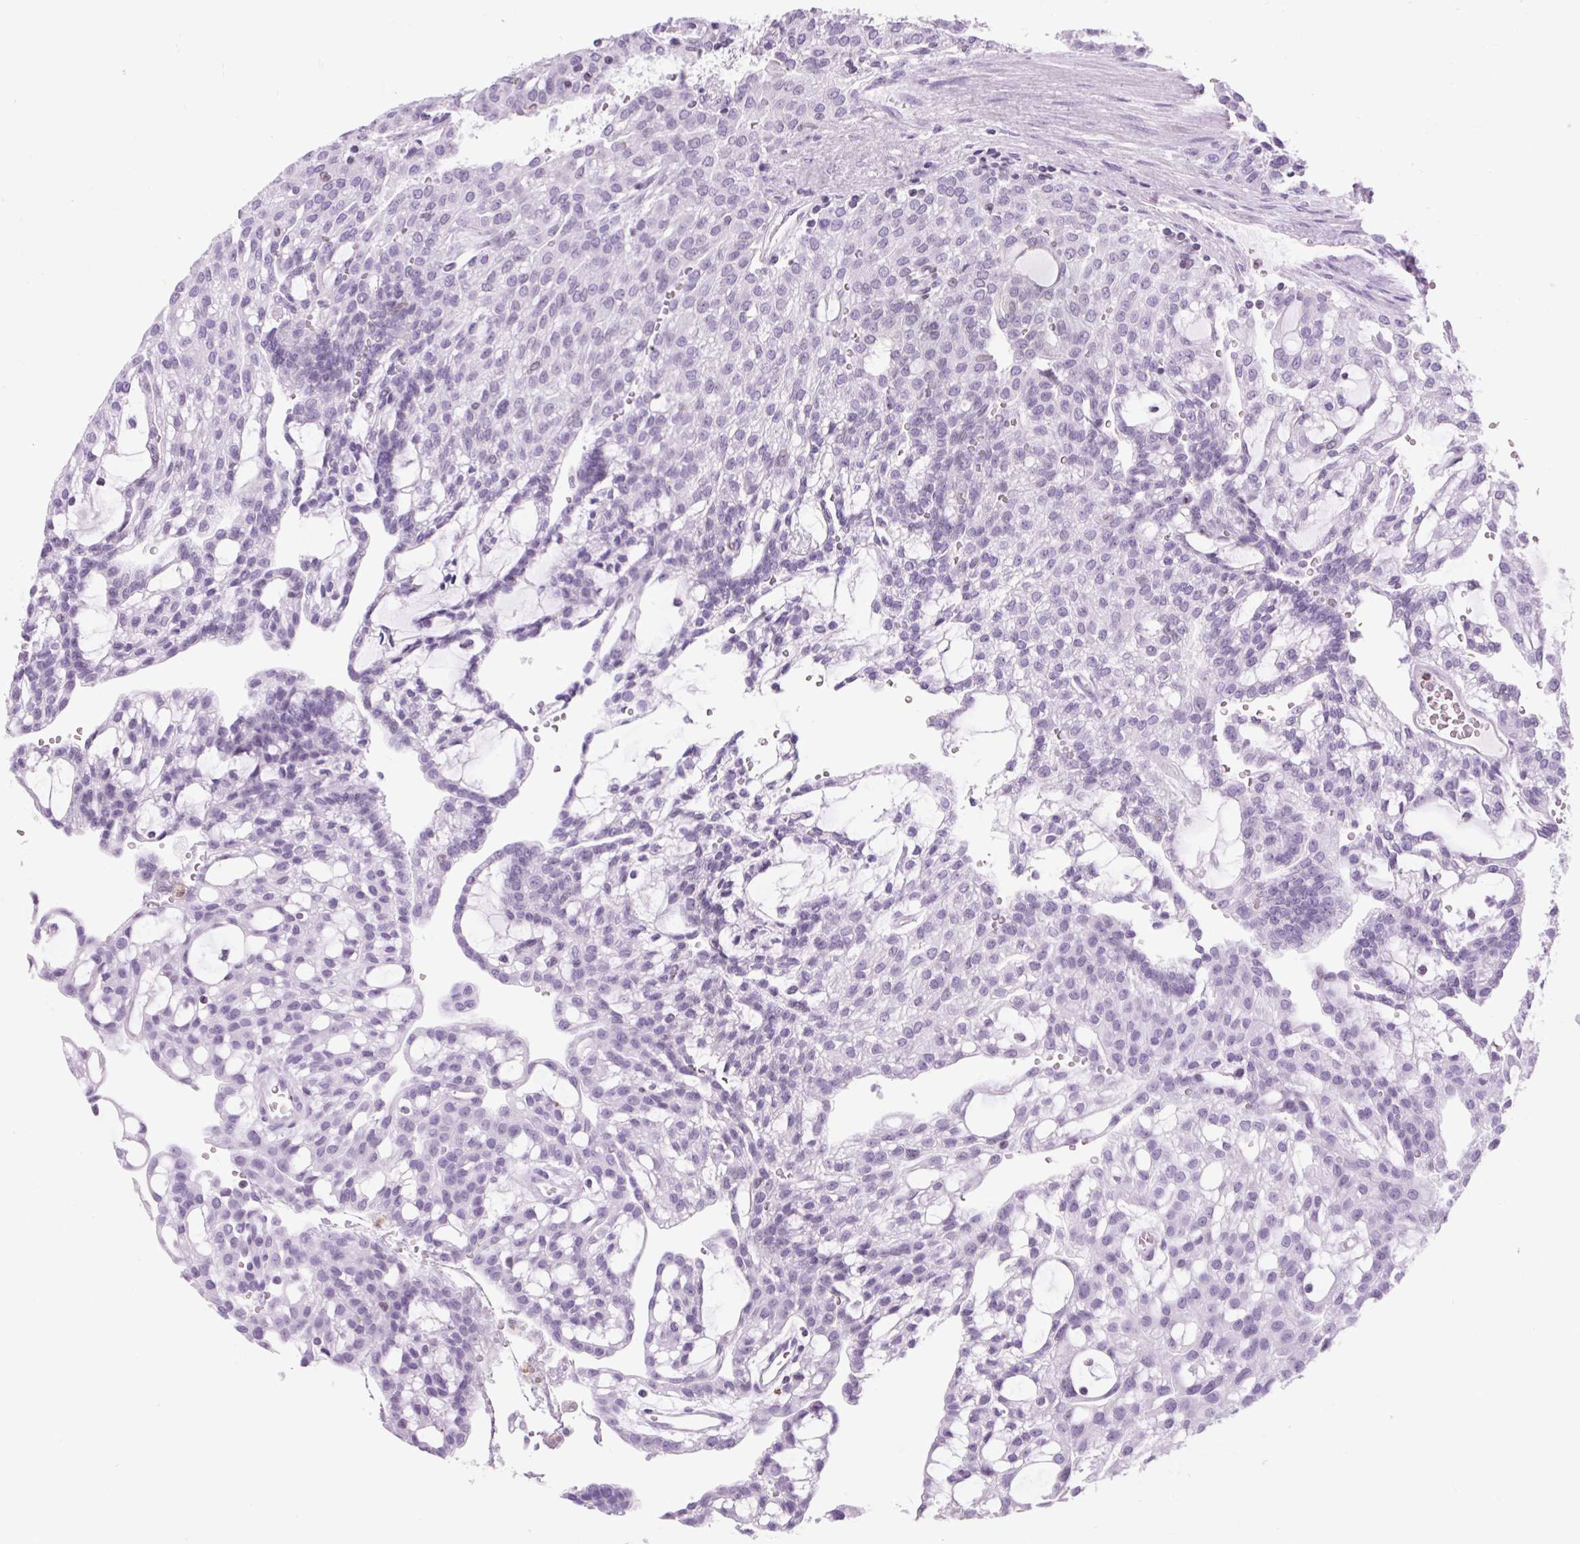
{"staining": {"intensity": "negative", "quantity": "none", "location": "none"}, "tissue": "renal cancer", "cell_type": "Tumor cells", "image_type": "cancer", "snomed": [{"axis": "morphology", "description": "Adenocarcinoma, NOS"}, {"axis": "topography", "description": "Kidney"}], "caption": "Immunohistochemical staining of renal cancer displays no significant positivity in tumor cells.", "gene": "VPREB1", "patient": {"sex": "male", "age": 63}}